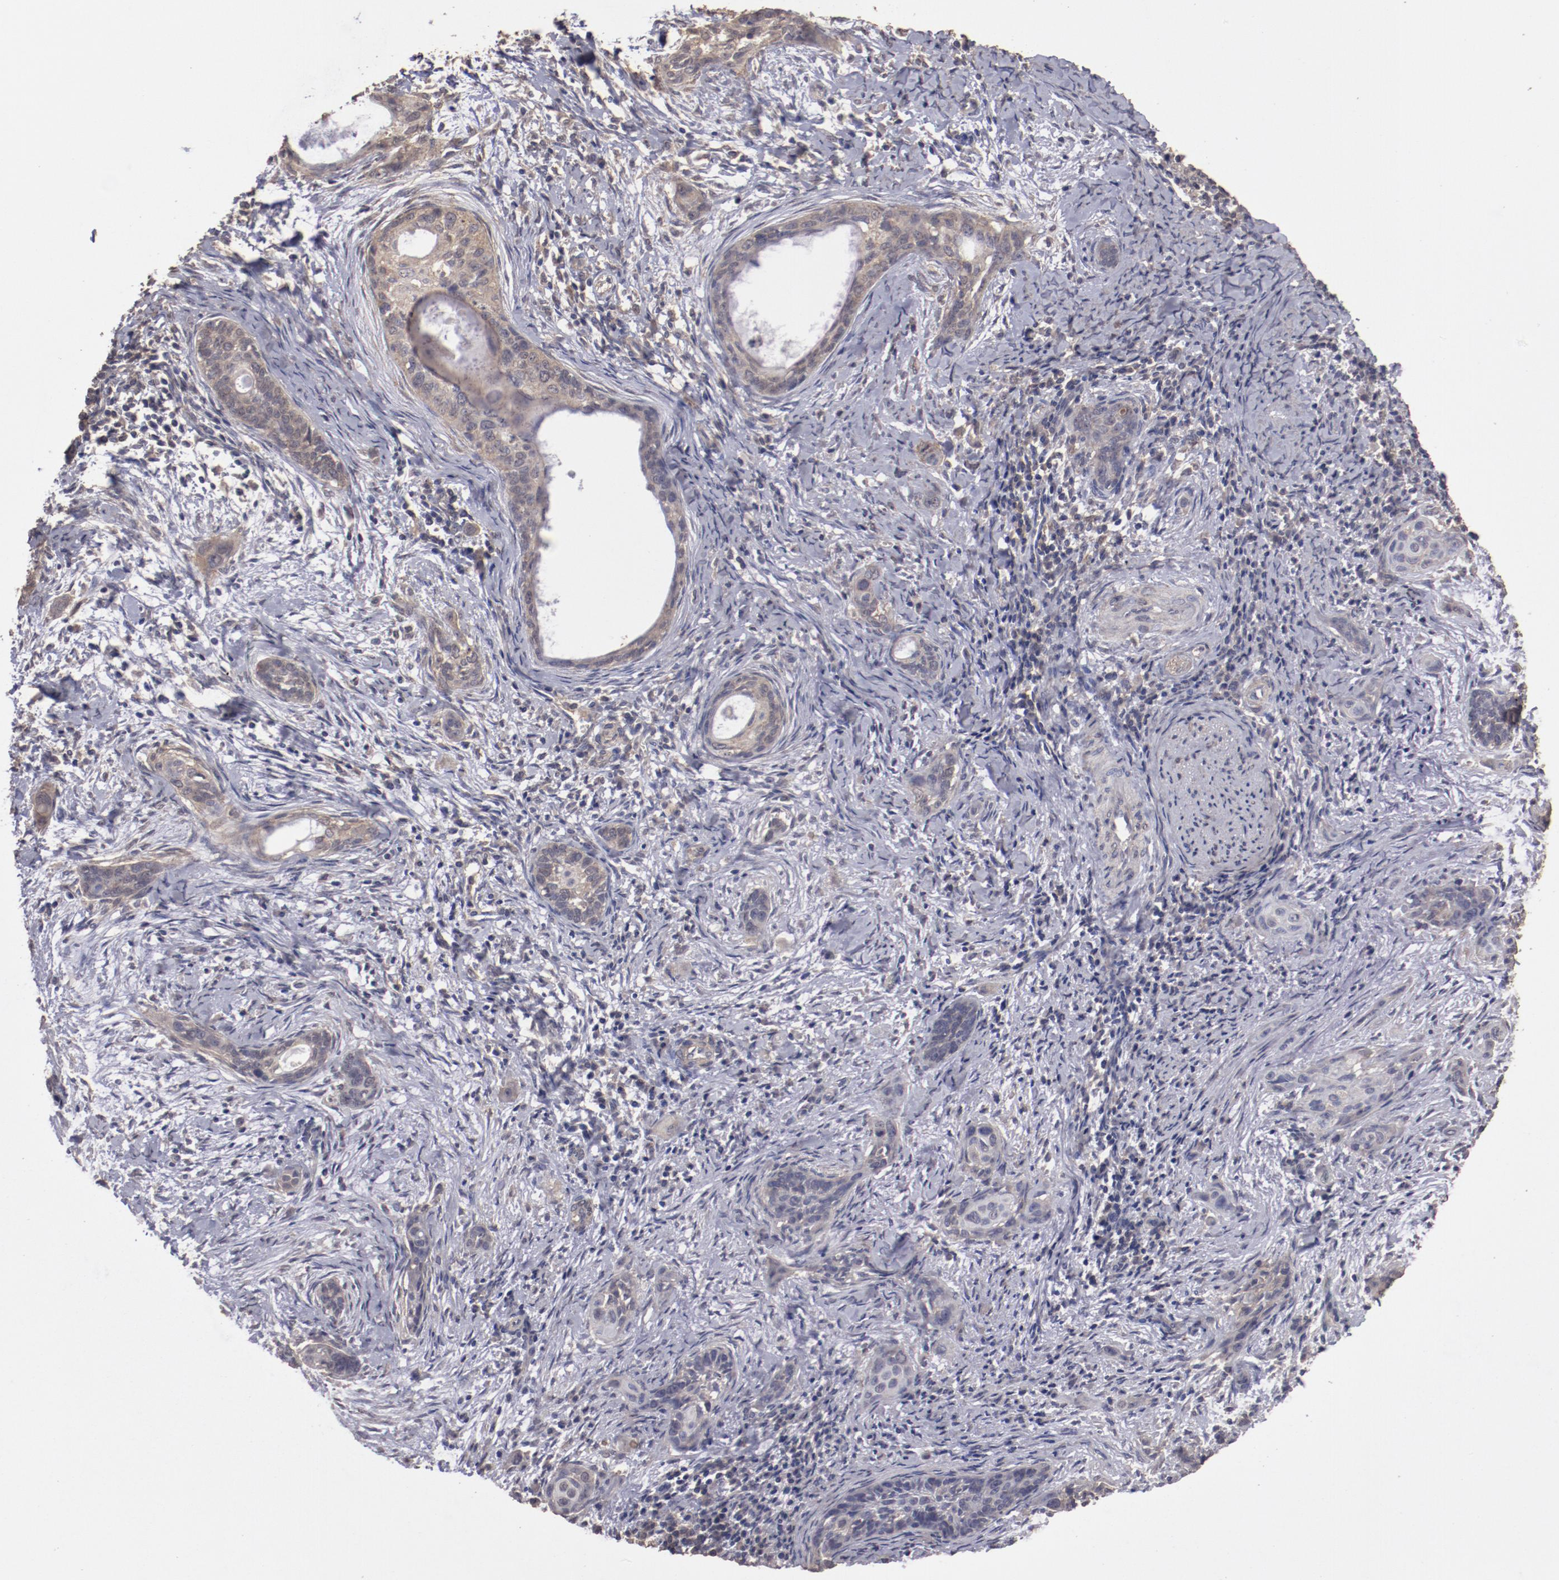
{"staining": {"intensity": "weak", "quantity": ">75%", "location": "cytoplasmic/membranous"}, "tissue": "cervical cancer", "cell_type": "Tumor cells", "image_type": "cancer", "snomed": [{"axis": "morphology", "description": "Squamous cell carcinoma, NOS"}, {"axis": "topography", "description": "Cervix"}], "caption": "Brown immunohistochemical staining in cervical cancer (squamous cell carcinoma) reveals weak cytoplasmic/membranous staining in about >75% of tumor cells. The protein of interest is stained brown, and the nuclei are stained in blue (DAB IHC with brightfield microscopy, high magnification).", "gene": "FAT1", "patient": {"sex": "female", "age": 33}}